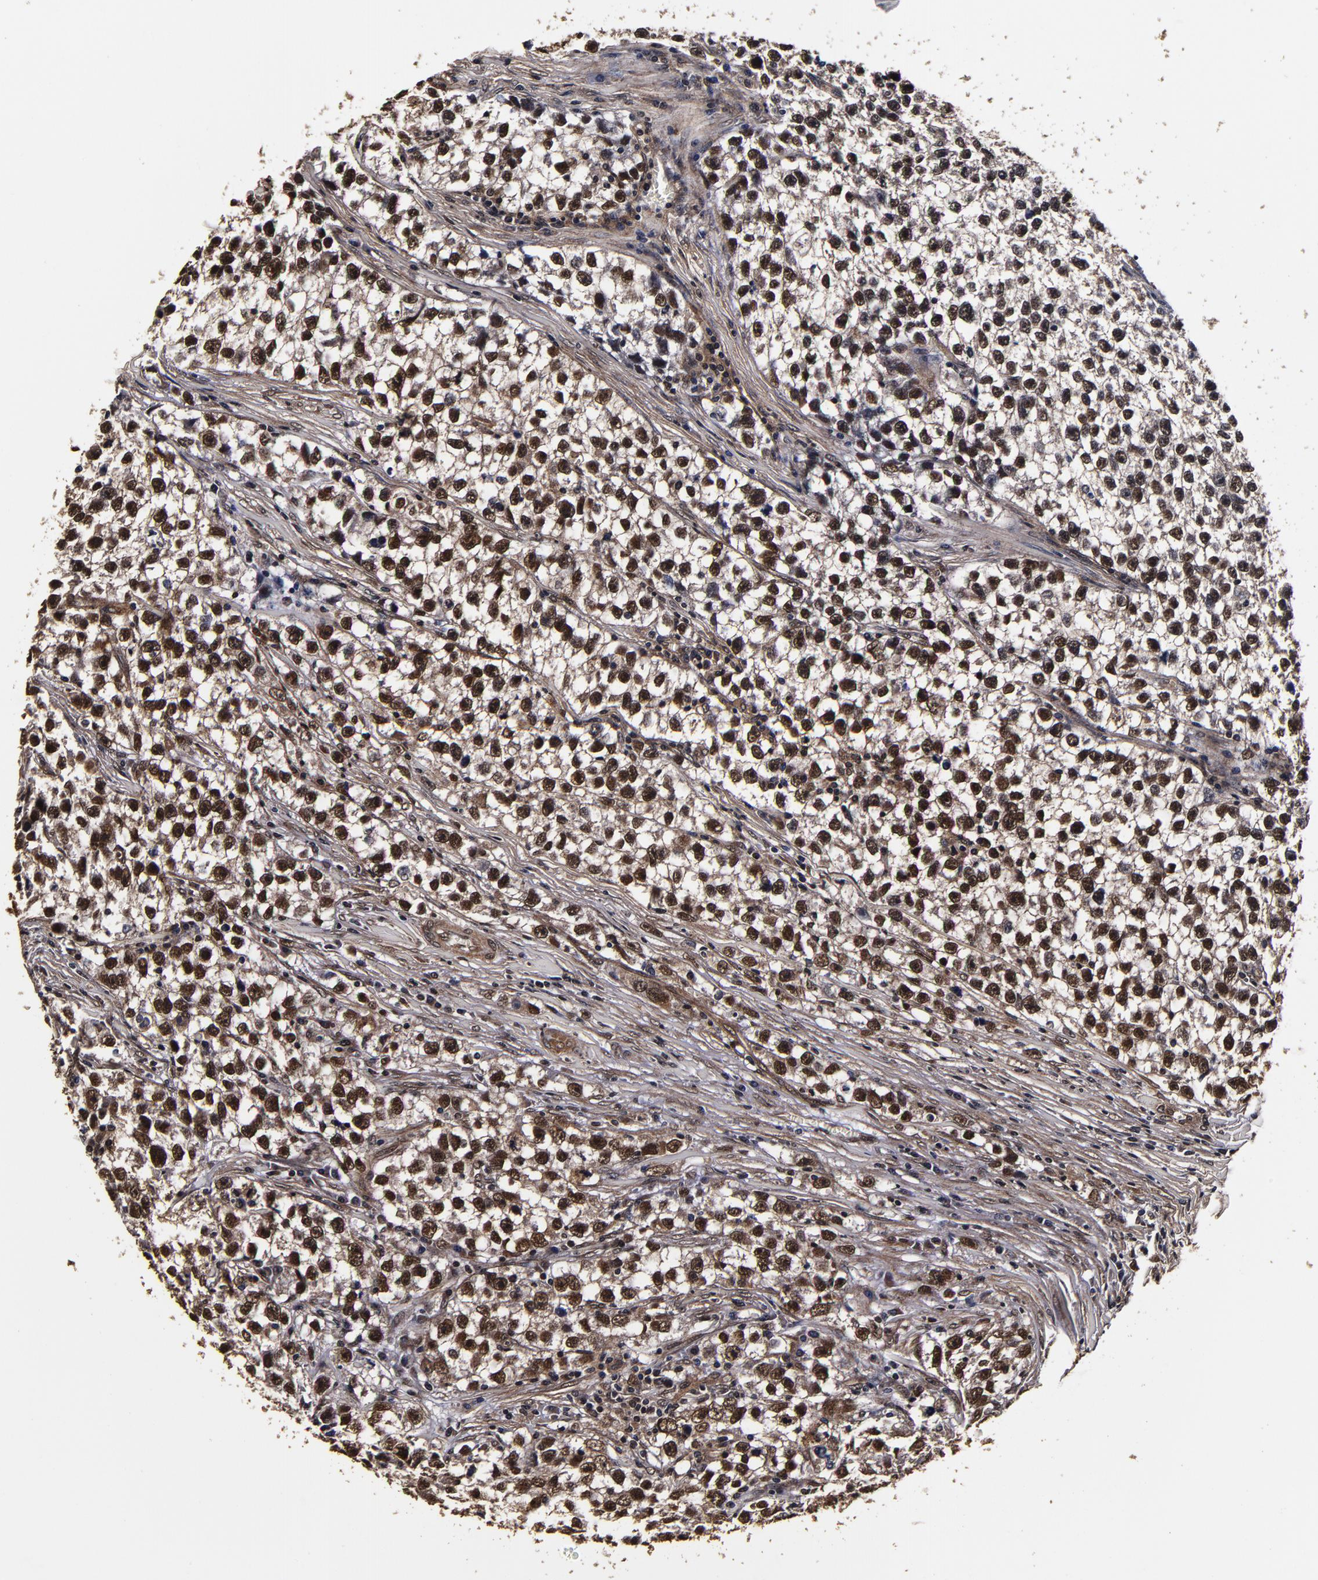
{"staining": {"intensity": "moderate", "quantity": ">75%", "location": "cytoplasmic/membranous,nuclear"}, "tissue": "testis cancer", "cell_type": "Tumor cells", "image_type": "cancer", "snomed": [{"axis": "morphology", "description": "Seminoma, NOS"}, {"axis": "morphology", "description": "Carcinoma, Embryonal, NOS"}, {"axis": "topography", "description": "Testis"}], "caption": "Immunohistochemistry (IHC) of human testis cancer (embryonal carcinoma) demonstrates medium levels of moderate cytoplasmic/membranous and nuclear staining in about >75% of tumor cells.", "gene": "MMP15", "patient": {"sex": "male", "age": 30}}